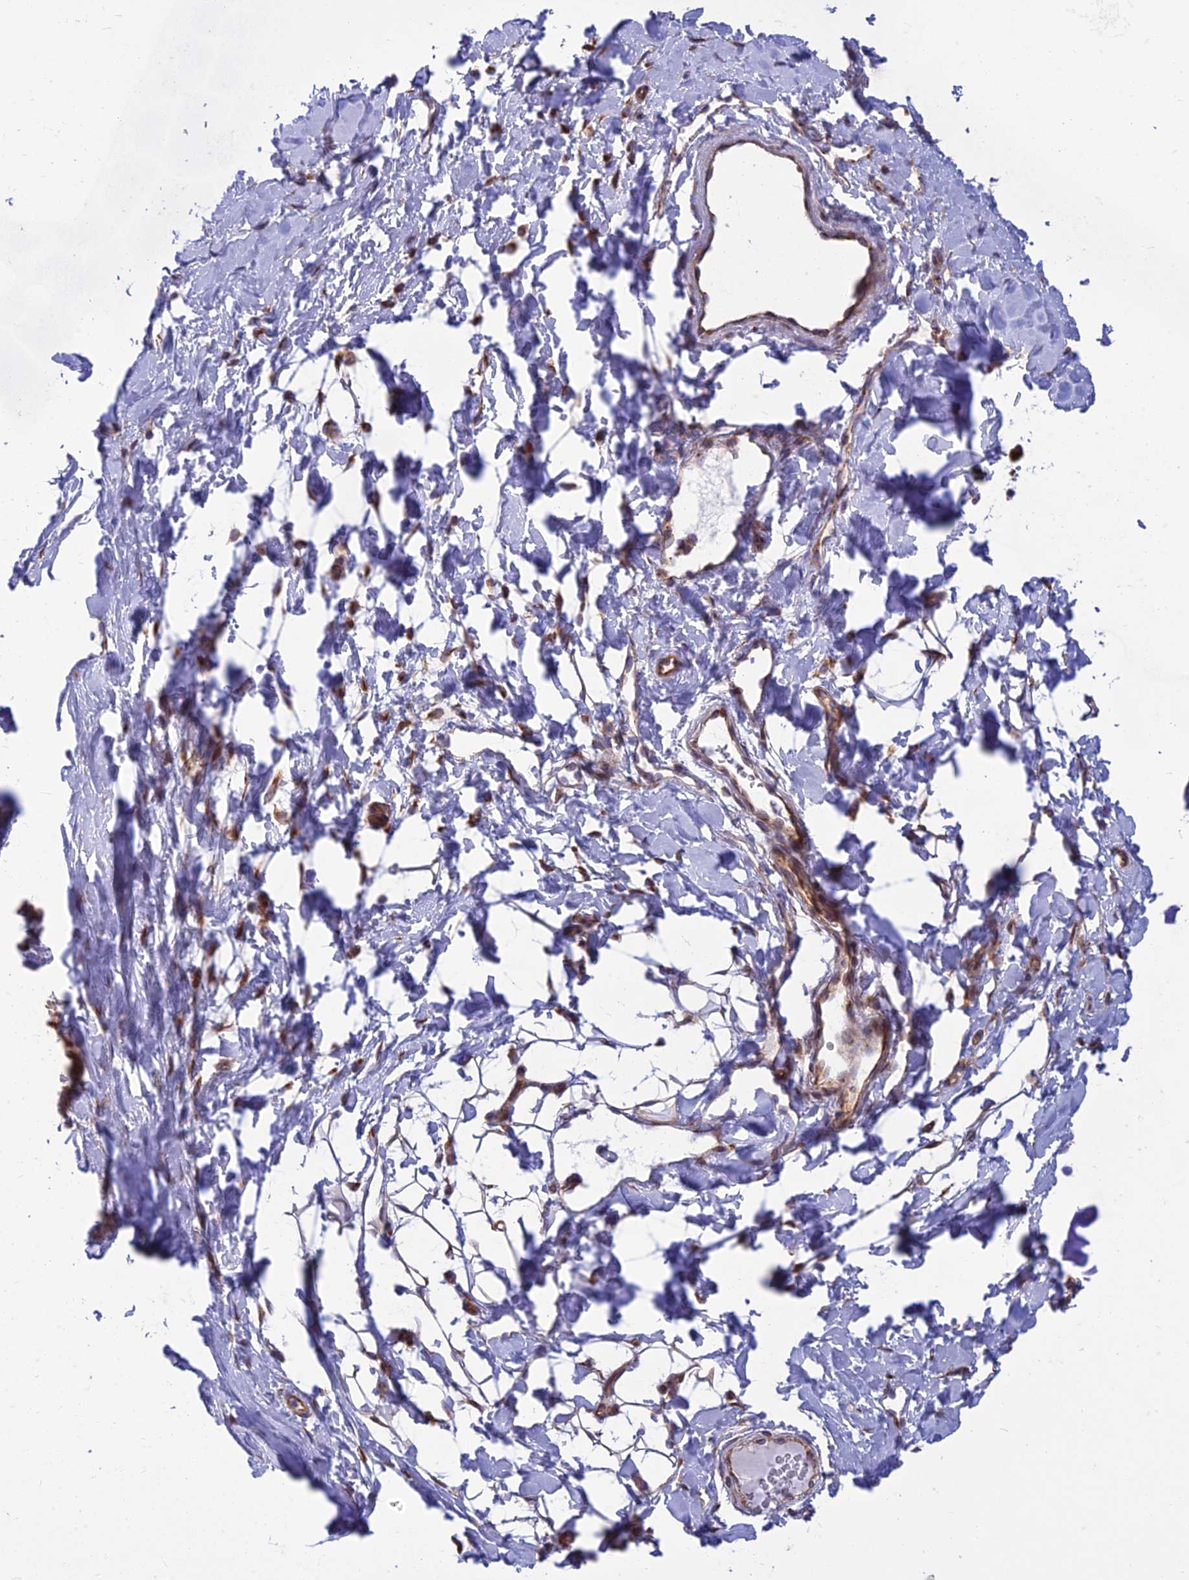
{"staining": {"intensity": "moderate", "quantity": "25%-75%", "location": "cytoplasmic/membranous,nuclear"}, "tissue": "adipose tissue", "cell_type": "Adipocytes", "image_type": "normal", "snomed": [{"axis": "morphology", "description": "Normal tissue, NOS"}, {"axis": "topography", "description": "Breast"}], "caption": "Immunohistochemical staining of unremarkable adipose tissue demonstrates 25%-75% levels of moderate cytoplasmic/membranous,nuclear protein expression in approximately 25%-75% of adipocytes.", "gene": "RPL17", "patient": {"sex": "female", "age": 26}}